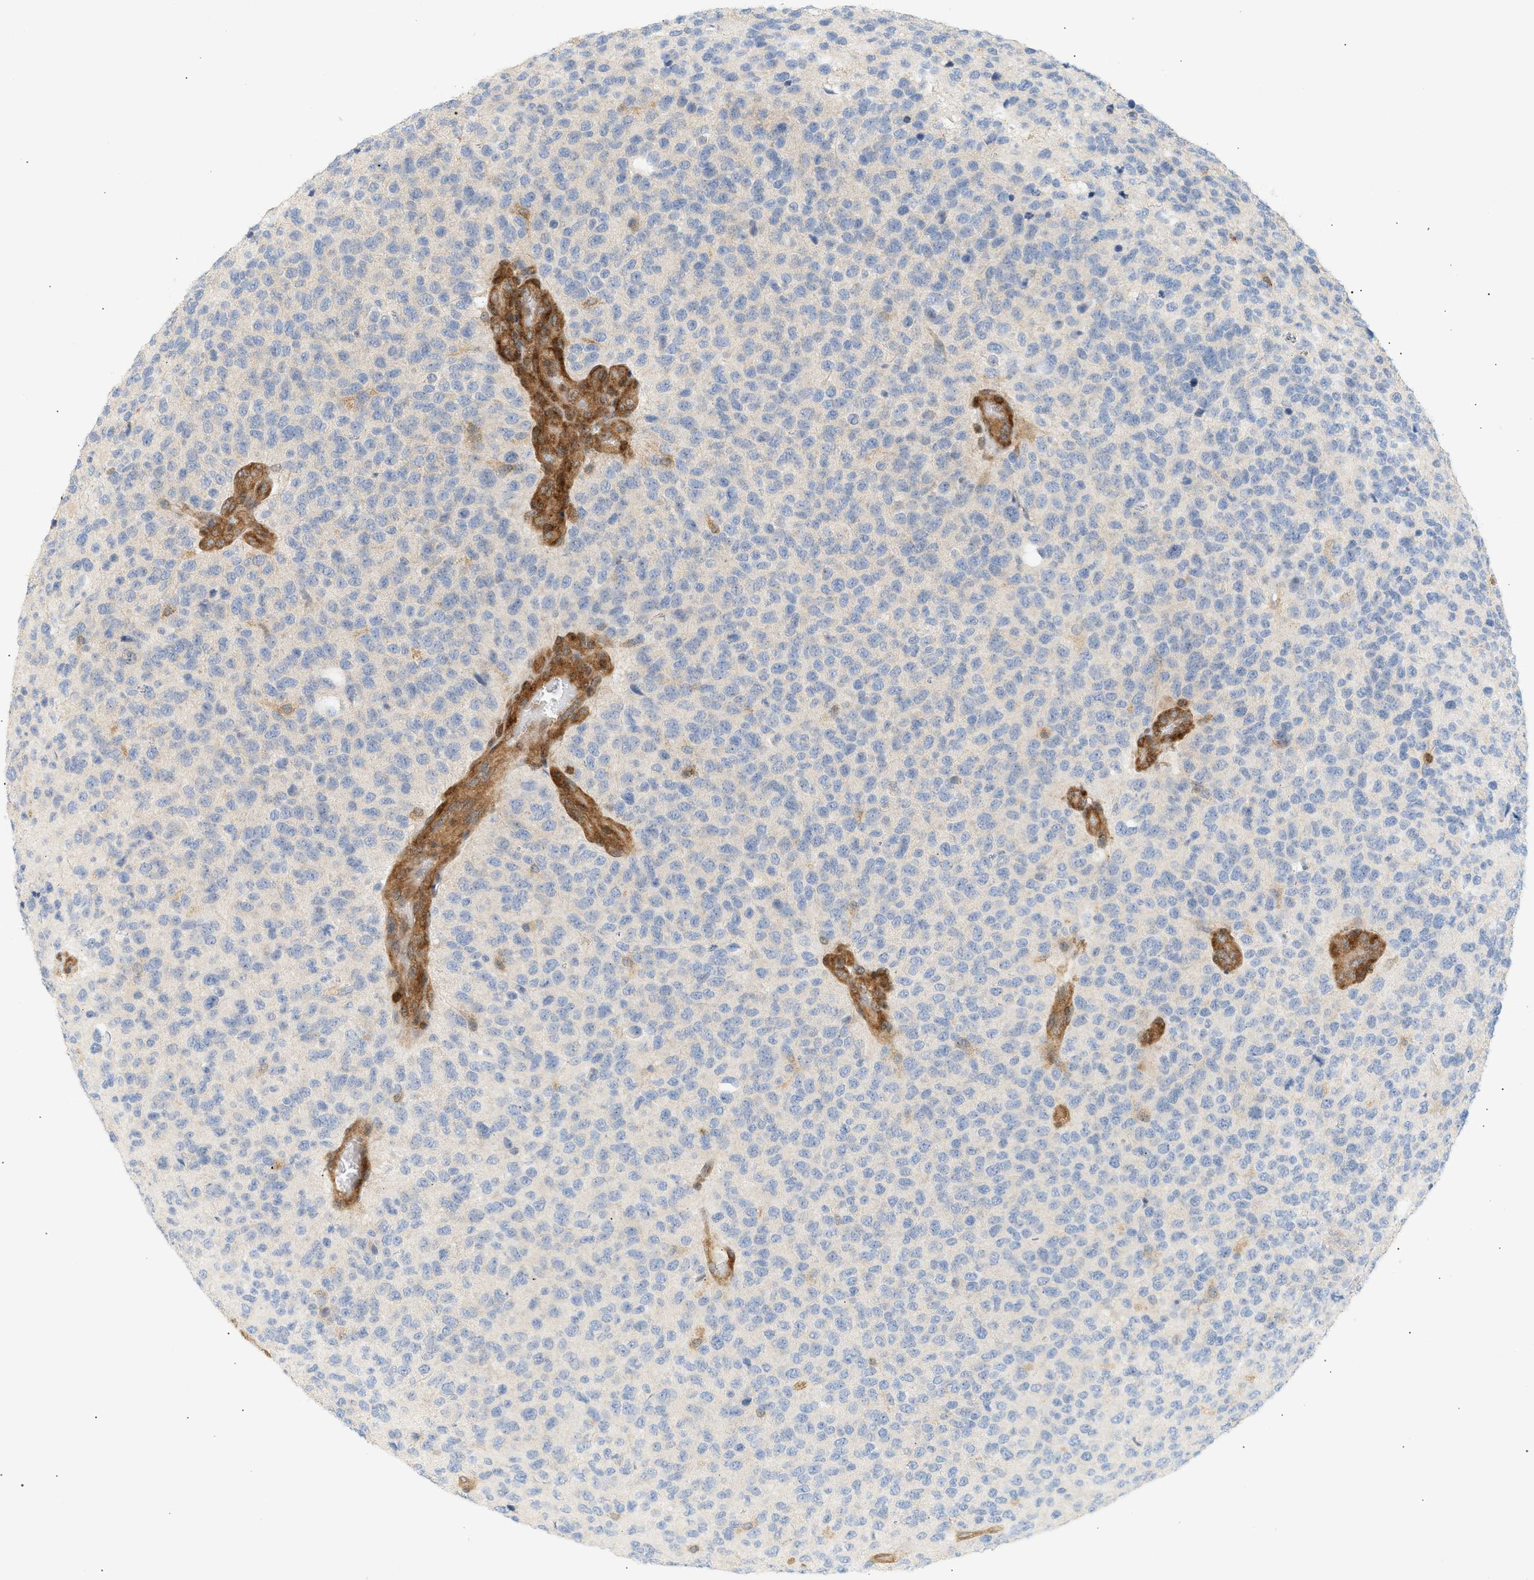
{"staining": {"intensity": "negative", "quantity": "none", "location": "none"}, "tissue": "glioma", "cell_type": "Tumor cells", "image_type": "cancer", "snomed": [{"axis": "morphology", "description": "Glioma, malignant, High grade"}, {"axis": "topography", "description": "pancreas cauda"}], "caption": "Malignant glioma (high-grade) stained for a protein using immunohistochemistry exhibits no expression tumor cells.", "gene": "SHC1", "patient": {"sex": "male", "age": 60}}